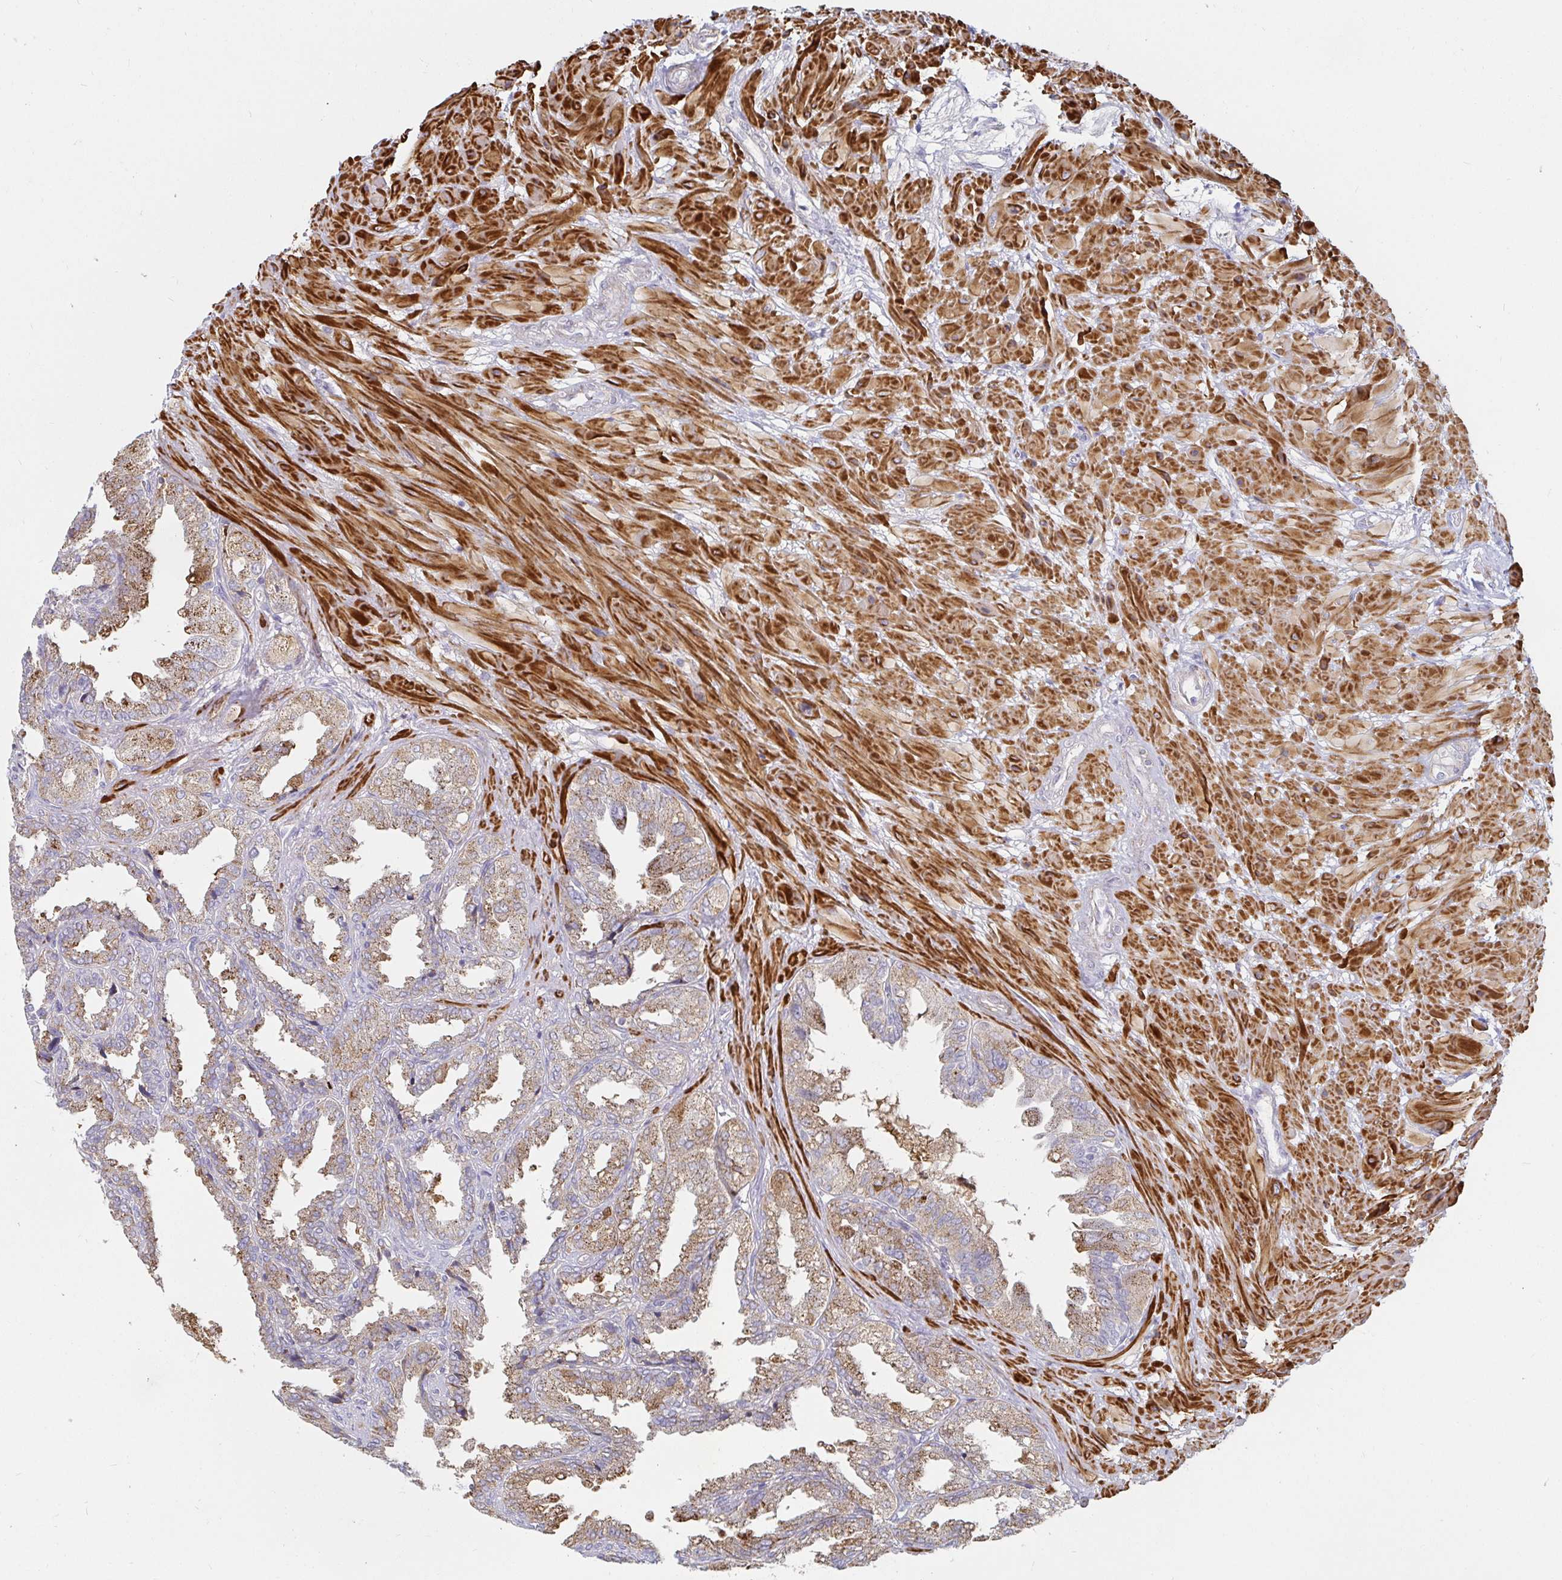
{"staining": {"intensity": "moderate", "quantity": "25%-75%", "location": "cytoplasmic/membranous"}, "tissue": "seminal vesicle", "cell_type": "Glandular cells", "image_type": "normal", "snomed": [{"axis": "morphology", "description": "Normal tissue, NOS"}, {"axis": "topography", "description": "Seminal veicle"}], "caption": "IHC of normal seminal vesicle exhibits medium levels of moderate cytoplasmic/membranous expression in approximately 25%-75% of glandular cells.", "gene": "SSH2", "patient": {"sex": "male", "age": 55}}